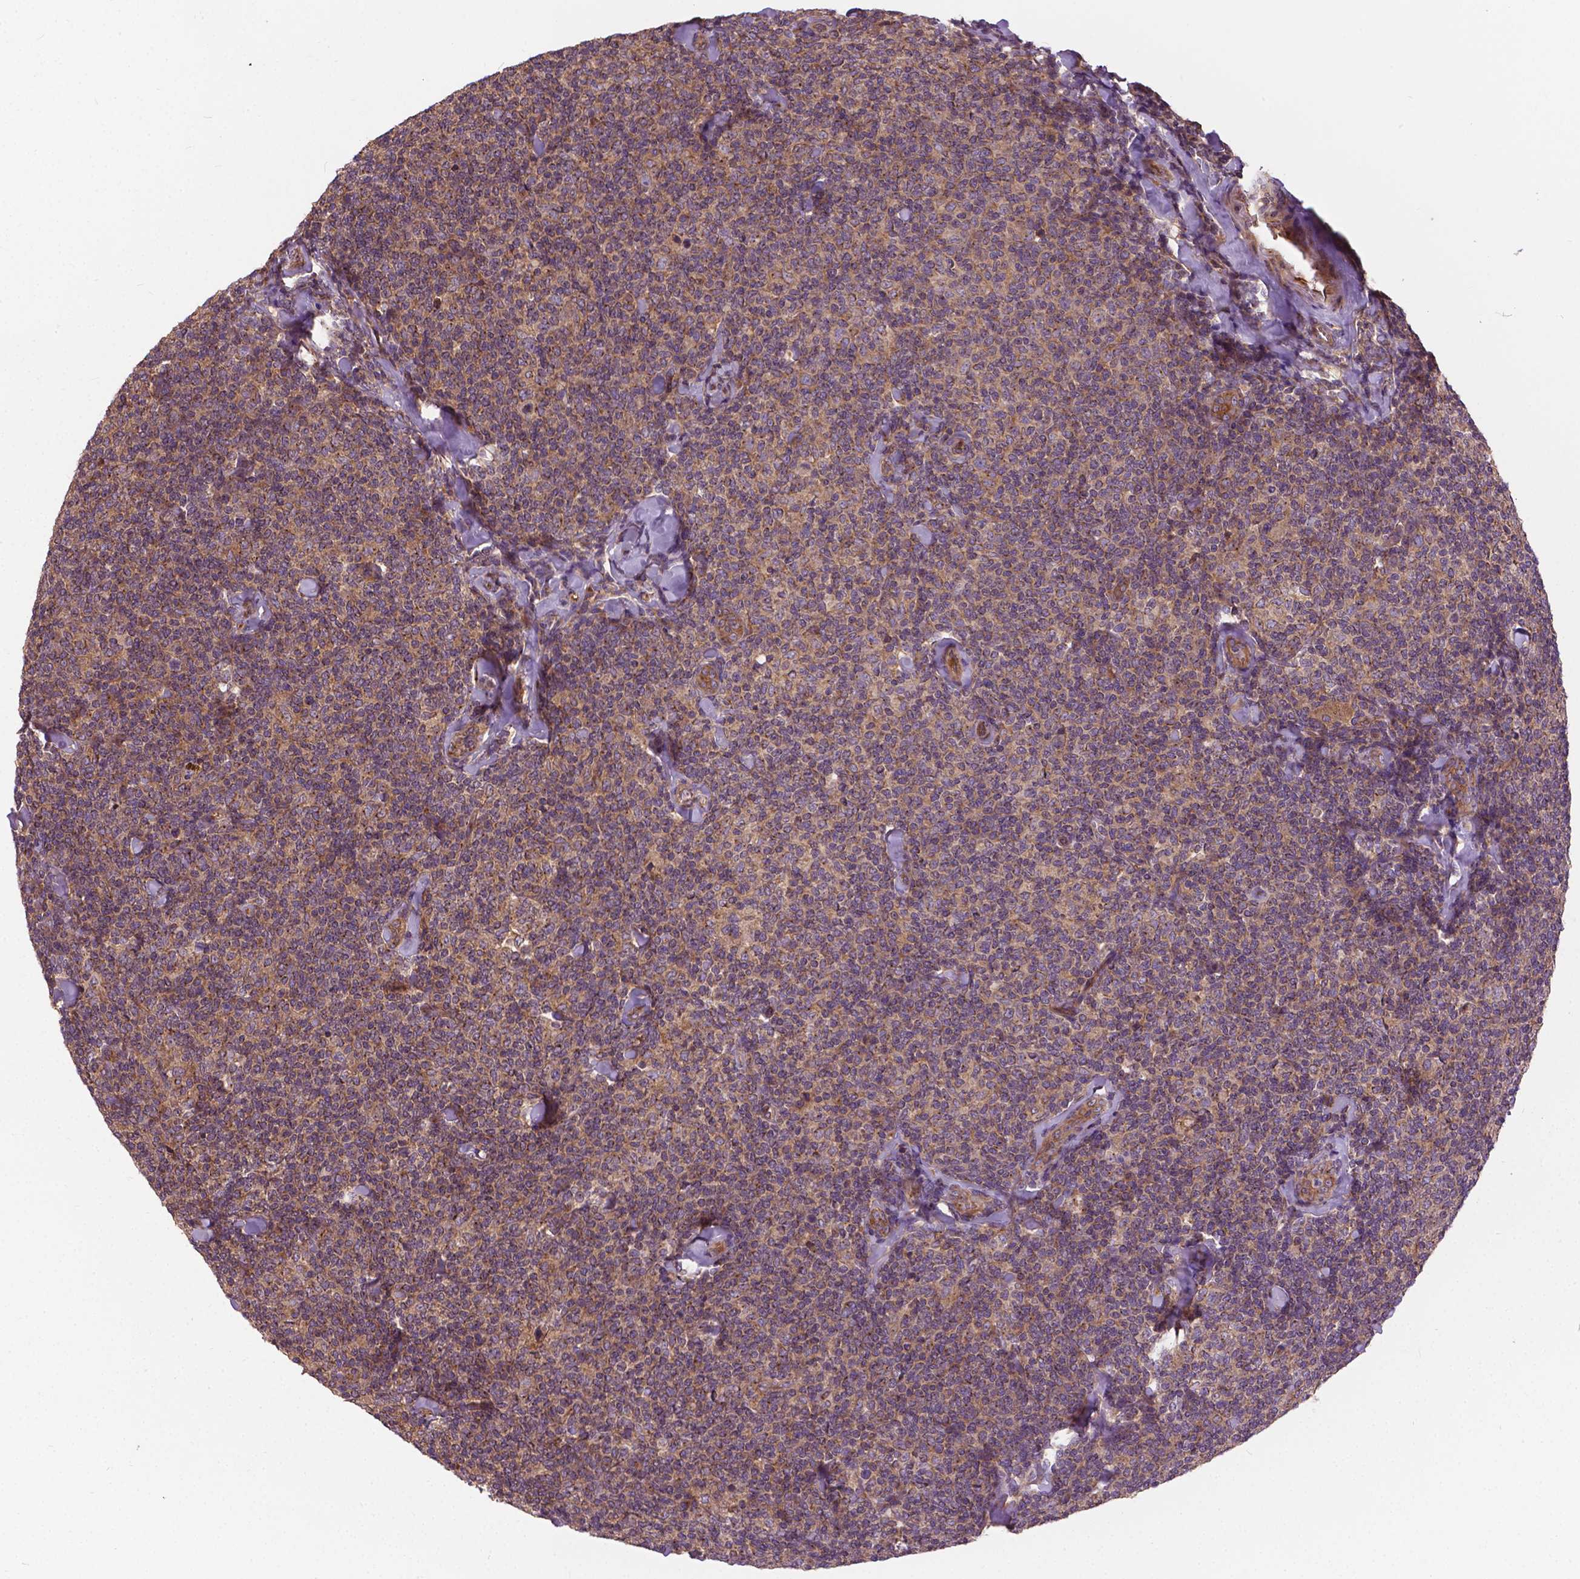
{"staining": {"intensity": "weak", "quantity": ">75%", "location": "cytoplasmic/membranous"}, "tissue": "lymphoma", "cell_type": "Tumor cells", "image_type": "cancer", "snomed": [{"axis": "morphology", "description": "Malignant lymphoma, non-Hodgkin's type, Low grade"}, {"axis": "topography", "description": "Lymph node"}], "caption": "This photomicrograph shows IHC staining of lymphoma, with low weak cytoplasmic/membranous staining in about >75% of tumor cells.", "gene": "MZT1", "patient": {"sex": "female", "age": 56}}